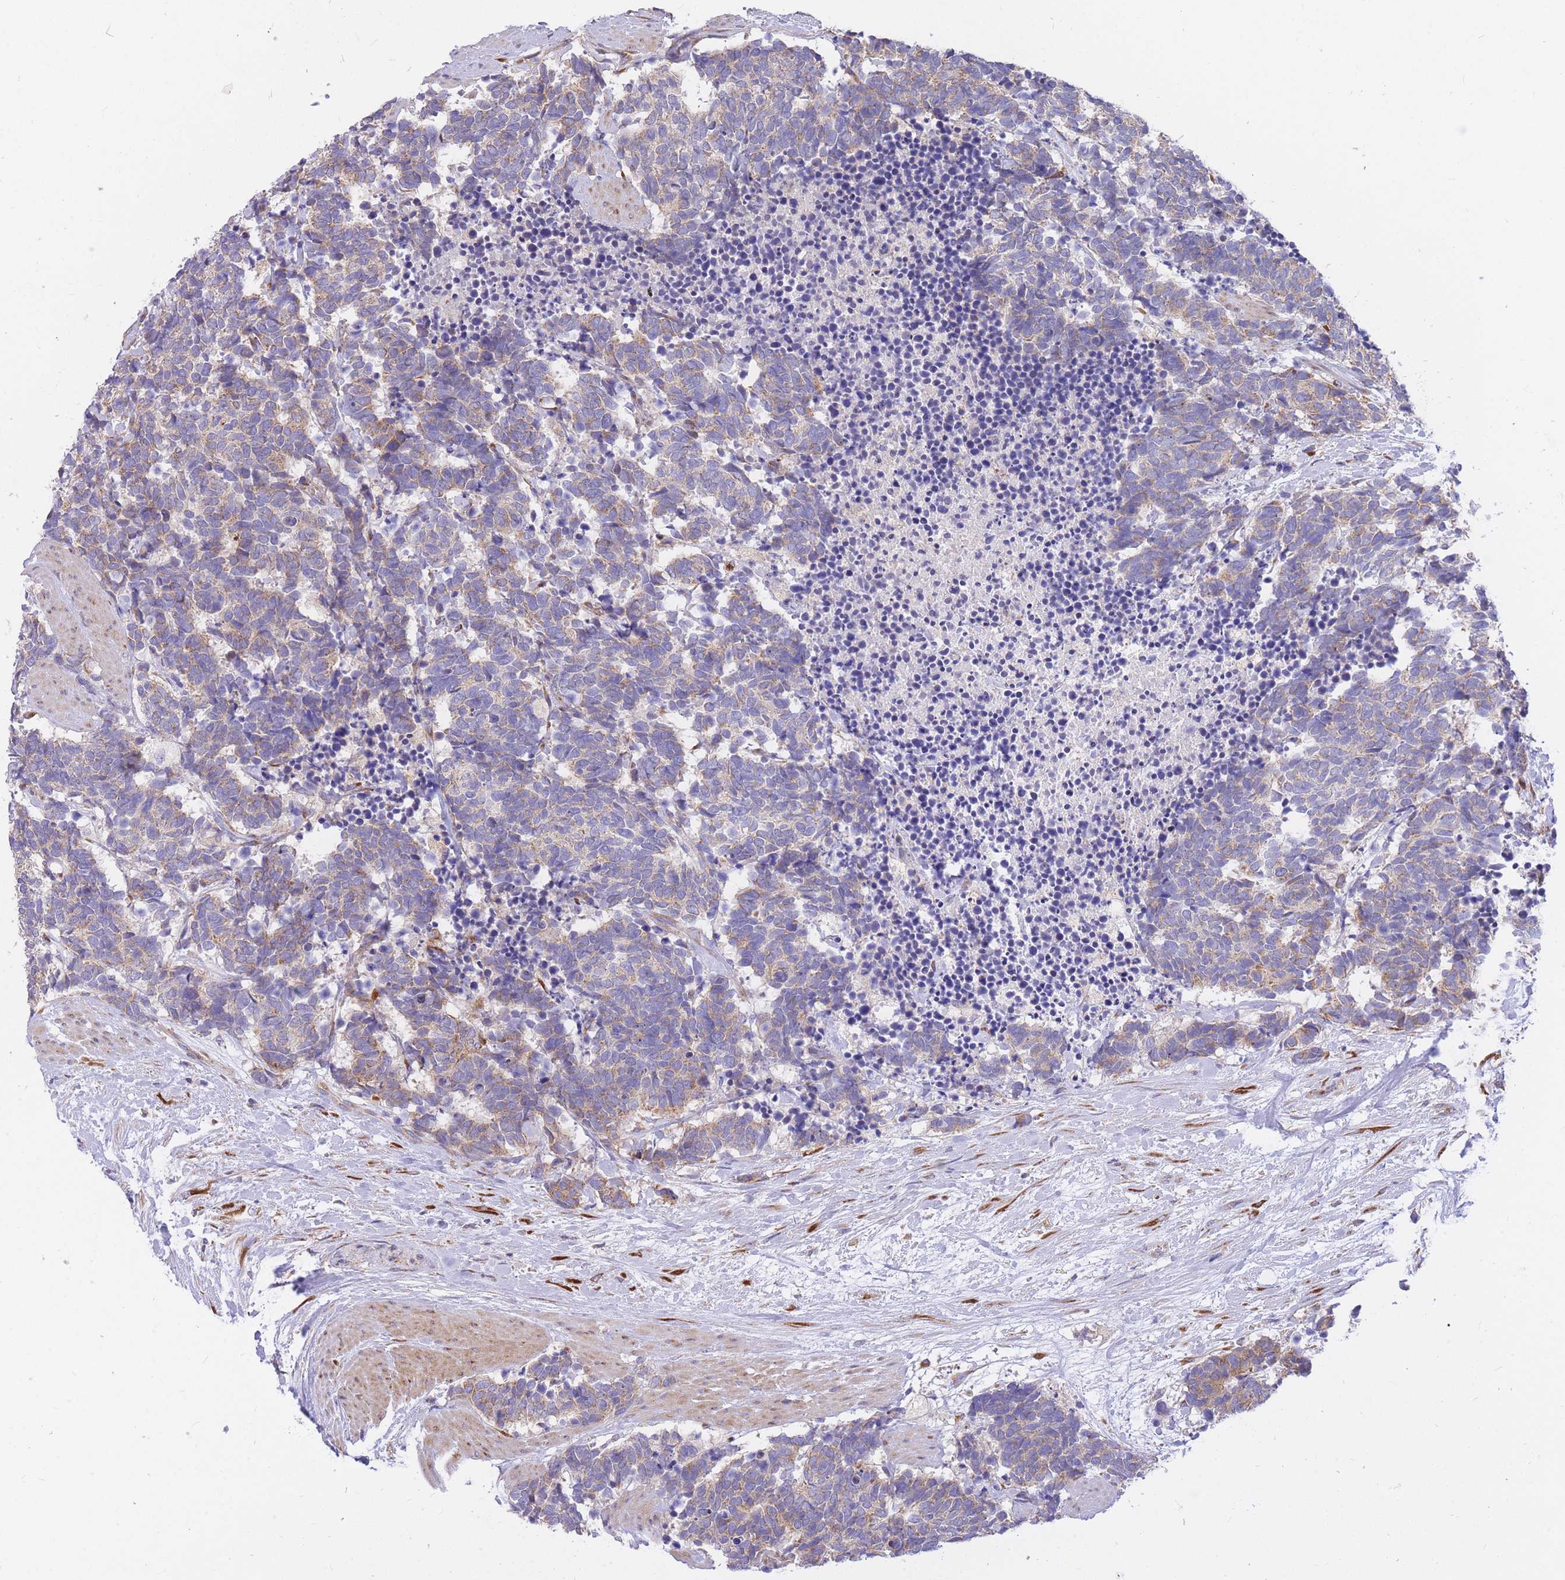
{"staining": {"intensity": "weak", "quantity": "<25%", "location": "cytoplasmic/membranous"}, "tissue": "carcinoid", "cell_type": "Tumor cells", "image_type": "cancer", "snomed": [{"axis": "morphology", "description": "Carcinoma, NOS"}, {"axis": "morphology", "description": "Carcinoid, malignant, NOS"}, {"axis": "topography", "description": "Prostate"}], "caption": "There is no significant positivity in tumor cells of carcinoid.", "gene": "GBP7", "patient": {"sex": "male", "age": 57}}